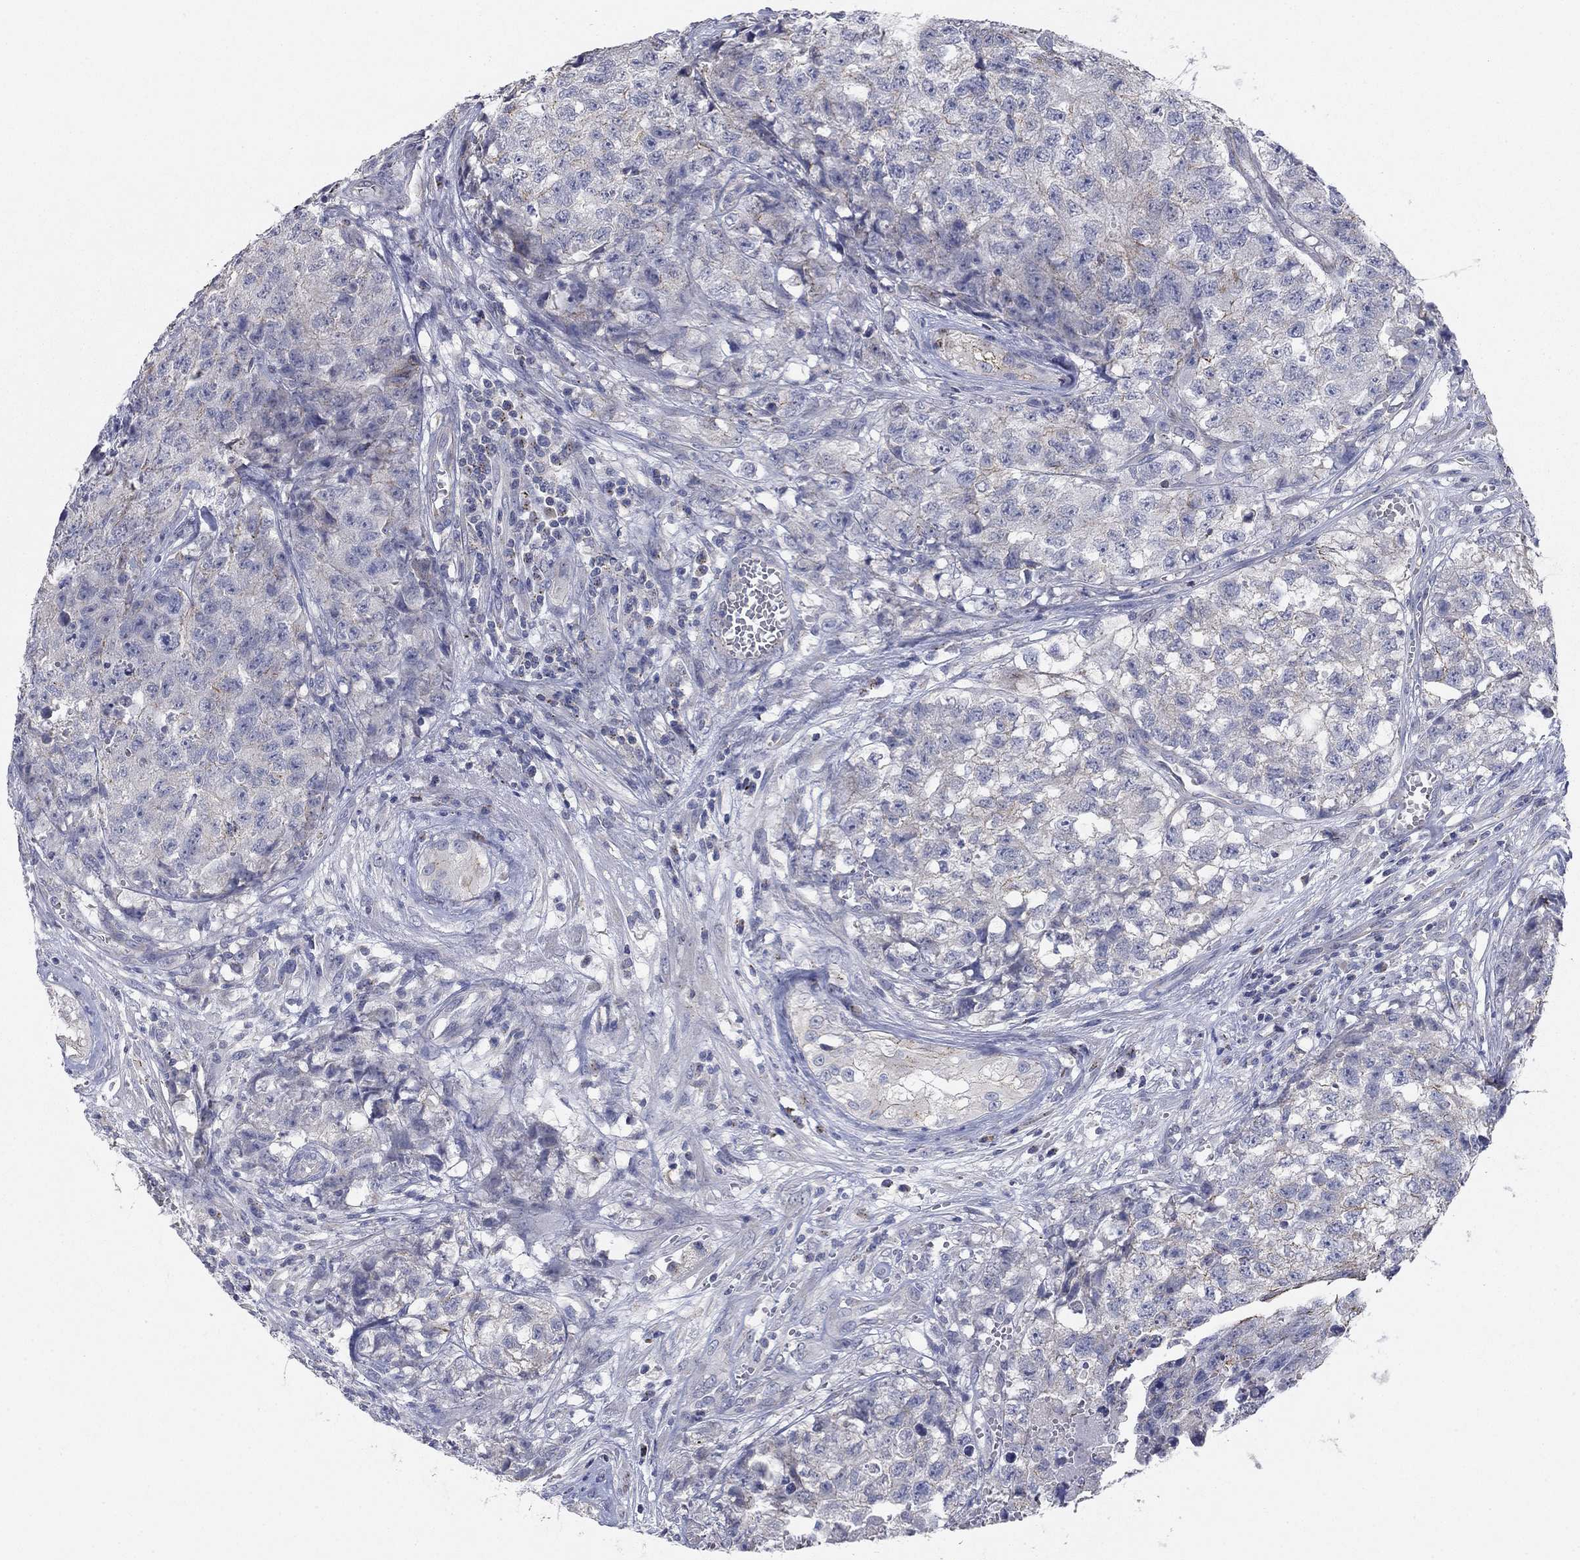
{"staining": {"intensity": "negative", "quantity": "none", "location": "none"}, "tissue": "testis cancer", "cell_type": "Tumor cells", "image_type": "cancer", "snomed": [{"axis": "morphology", "description": "Seminoma, NOS"}, {"axis": "morphology", "description": "Carcinoma, Embryonal, NOS"}, {"axis": "topography", "description": "Testis"}], "caption": "Photomicrograph shows no significant protein positivity in tumor cells of testis cancer (seminoma).", "gene": "SEPTIN3", "patient": {"sex": "male", "age": 22}}